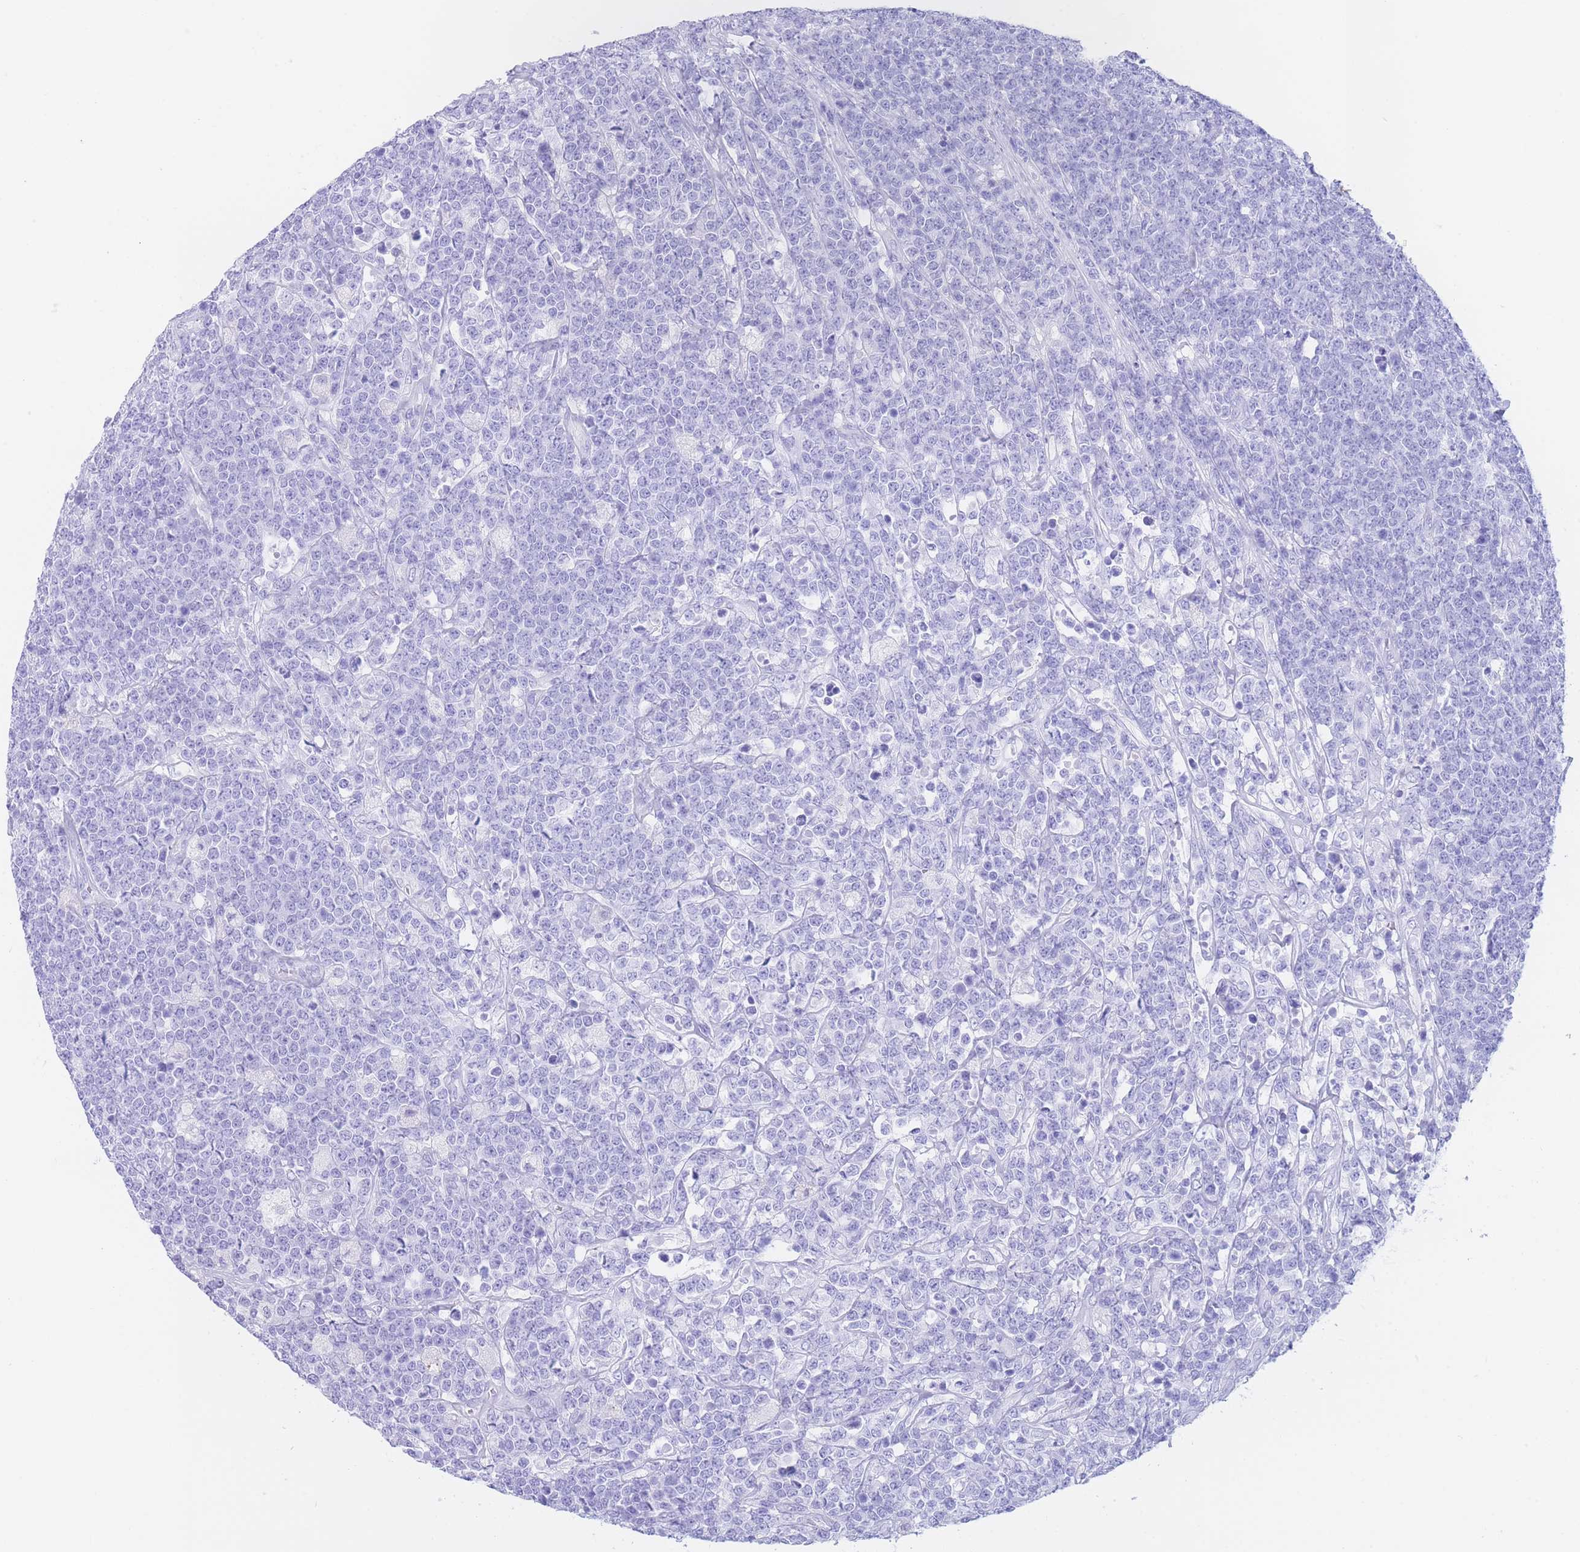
{"staining": {"intensity": "negative", "quantity": "none", "location": "none"}, "tissue": "lymphoma", "cell_type": "Tumor cells", "image_type": "cancer", "snomed": [{"axis": "morphology", "description": "Malignant lymphoma, non-Hodgkin's type, High grade"}, {"axis": "topography", "description": "Small intestine"}], "caption": "DAB (3,3'-diaminobenzidine) immunohistochemical staining of human high-grade malignant lymphoma, non-Hodgkin's type exhibits no significant positivity in tumor cells. Brightfield microscopy of immunohistochemistry stained with DAB (3,3'-diaminobenzidine) (brown) and hematoxylin (blue), captured at high magnification.", "gene": "SLCO1B3", "patient": {"sex": "male", "age": 8}}